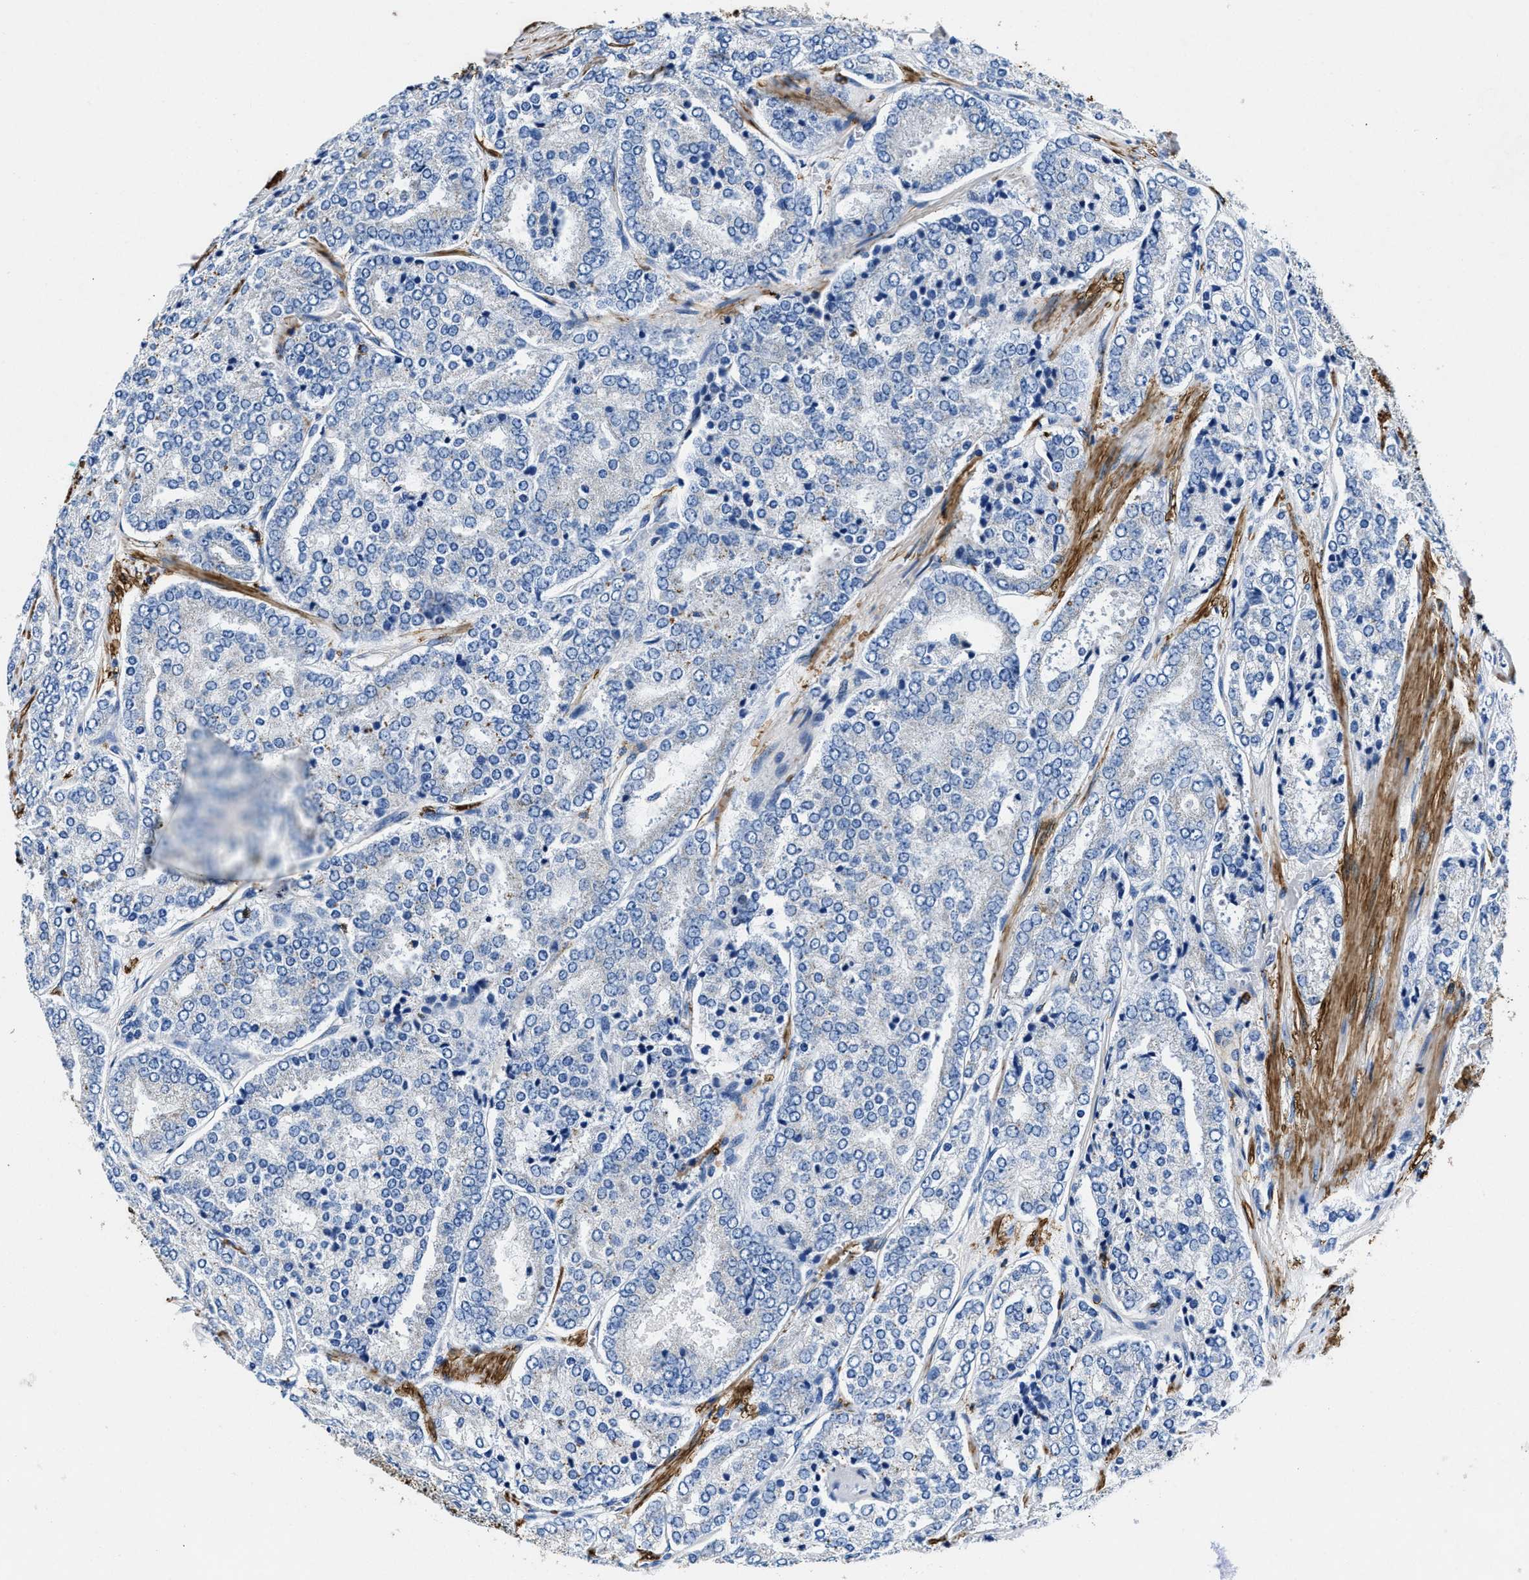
{"staining": {"intensity": "negative", "quantity": "none", "location": "none"}, "tissue": "prostate cancer", "cell_type": "Tumor cells", "image_type": "cancer", "snomed": [{"axis": "morphology", "description": "Adenocarcinoma, High grade"}, {"axis": "topography", "description": "Prostate"}], "caption": "This is a photomicrograph of immunohistochemistry (IHC) staining of prostate cancer (high-grade adenocarcinoma), which shows no staining in tumor cells. The staining was performed using DAB to visualize the protein expression in brown, while the nuclei were stained in blue with hematoxylin (Magnification: 20x).", "gene": "TEX261", "patient": {"sex": "male", "age": 65}}